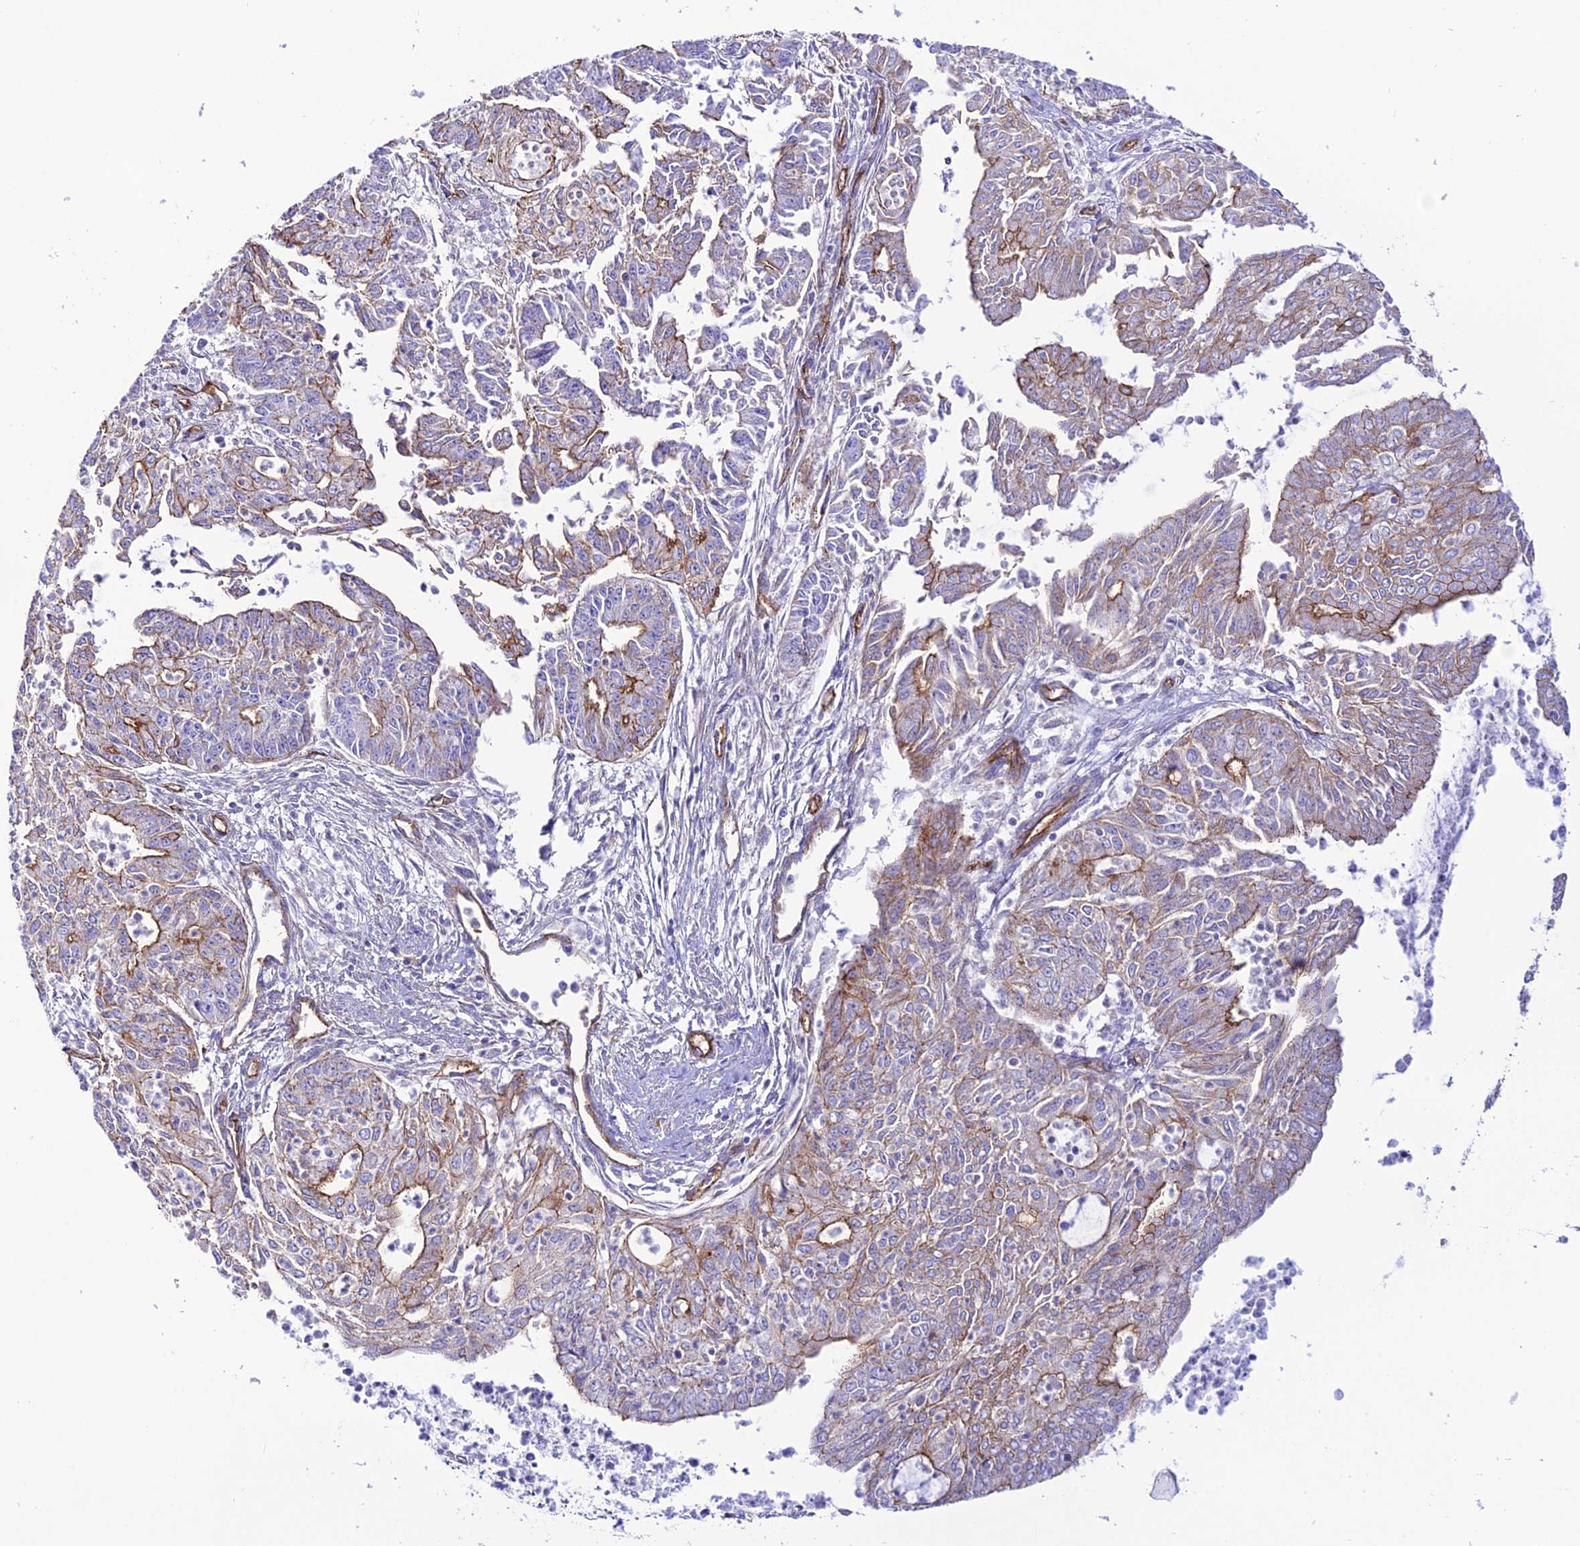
{"staining": {"intensity": "strong", "quantity": "<25%", "location": "cytoplasmic/membranous"}, "tissue": "endometrial cancer", "cell_type": "Tumor cells", "image_type": "cancer", "snomed": [{"axis": "morphology", "description": "Adenocarcinoma, NOS"}, {"axis": "topography", "description": "Endometrium"}], "caption": "Tumor cells reveal medium levels of strong cytoplasmic/membranous positivity in about <25% of cells in human endometrial adenocarcinoma.", "gene": "YPEL5", "patient": {"sex": "female", "age": 73}}